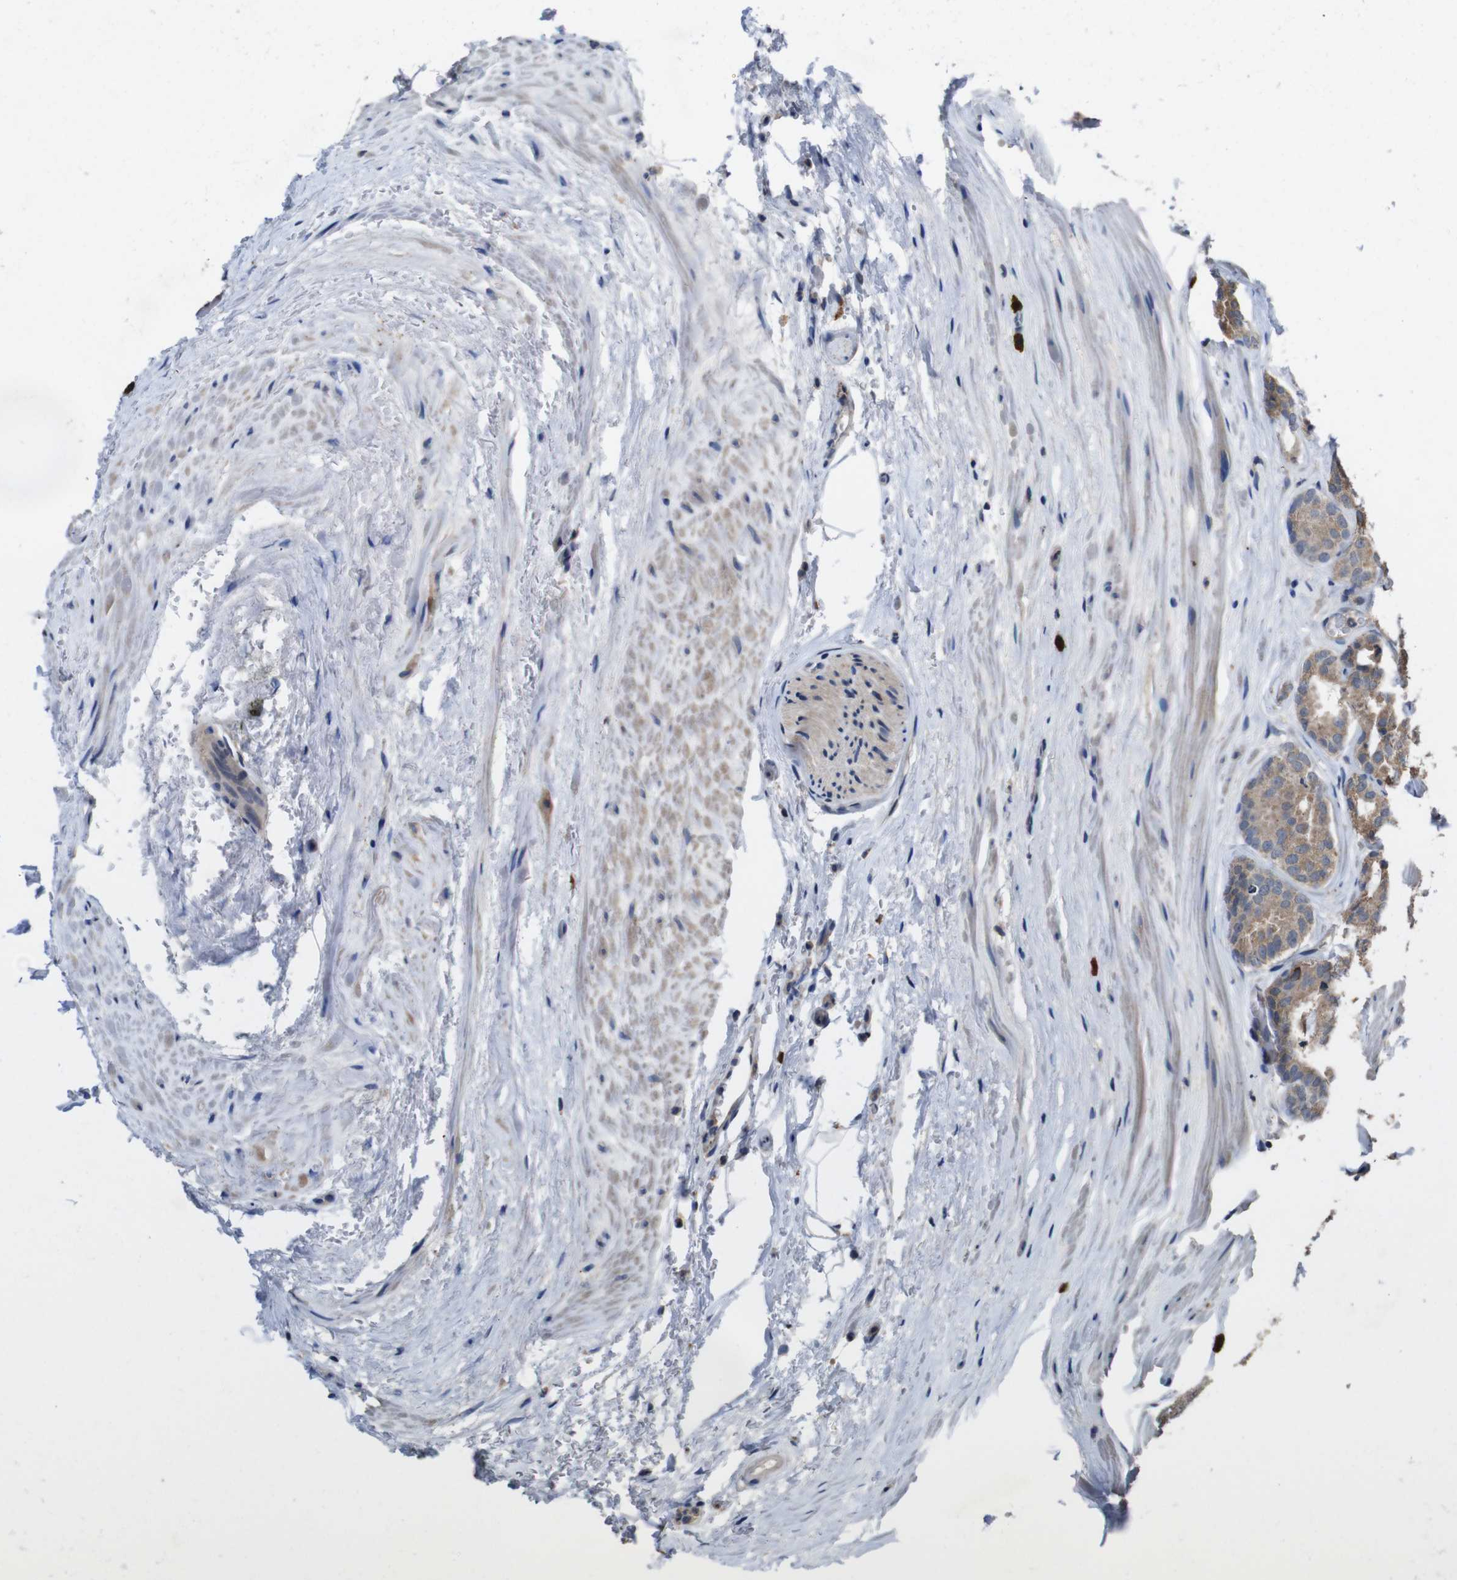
{"staining": {"intensity": "moderate", "quantity": ">75%", "location": "cytoplasmic/membranous"}, "tissue": "prostate cancer", "cell_type": "Tumor cells", "image_type": "cancer", "snomed": [{"axis": "morphology", "description": "Adenocarcinoma, High grade"}, {"axis": "topography", "description": "Prostate"}], "caption": "Prostate high-grade adenocarcinoma stained with a protein marker shows moderate staining in tumor cells.", "gene": "GLIPR1", "patient": {"sex": "male", "age": 64}}